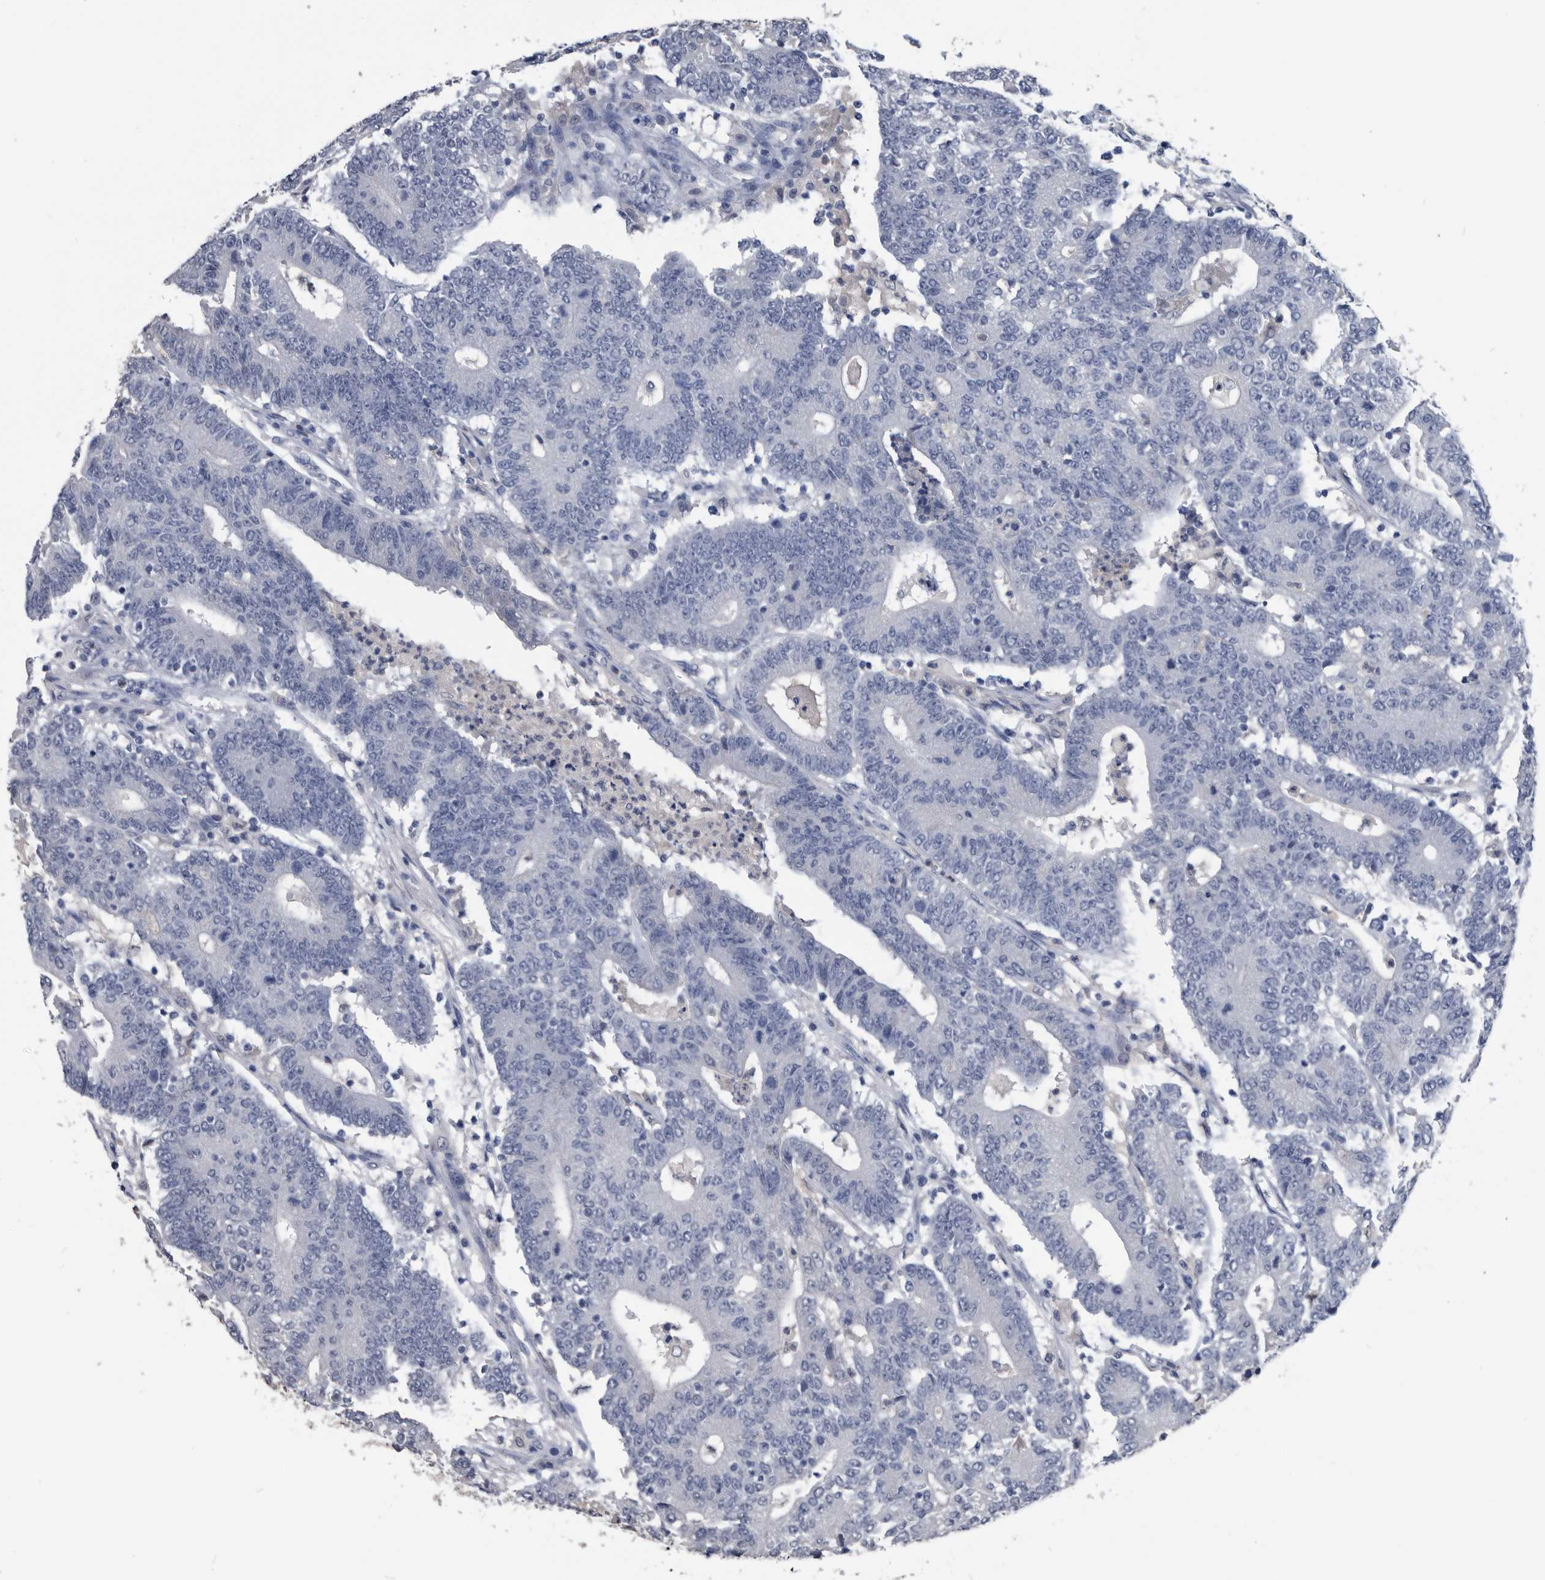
{"staining": {"intensity": "negative", "quantity": "none", "location": "none"}, "tissue": "colorectal cancer", "cell_type": "Tumor cells", "image_type": "cancer", "snomed": [{"axis": "morphology", "description": "Normal tissue, NOS"}, {"axis": "morphology", "description": "Adenocarcinoma, NOS"}, {"axis": "topography", "description": "Colon"}], "caption": "An IHC histopathology image of colorectal adenocarcinoma is shown. There is no staining in tumor cells of colorectal adenocarcinoma.", "gene": "PDXK", "patient": {"sex": "female", "age": 75}}